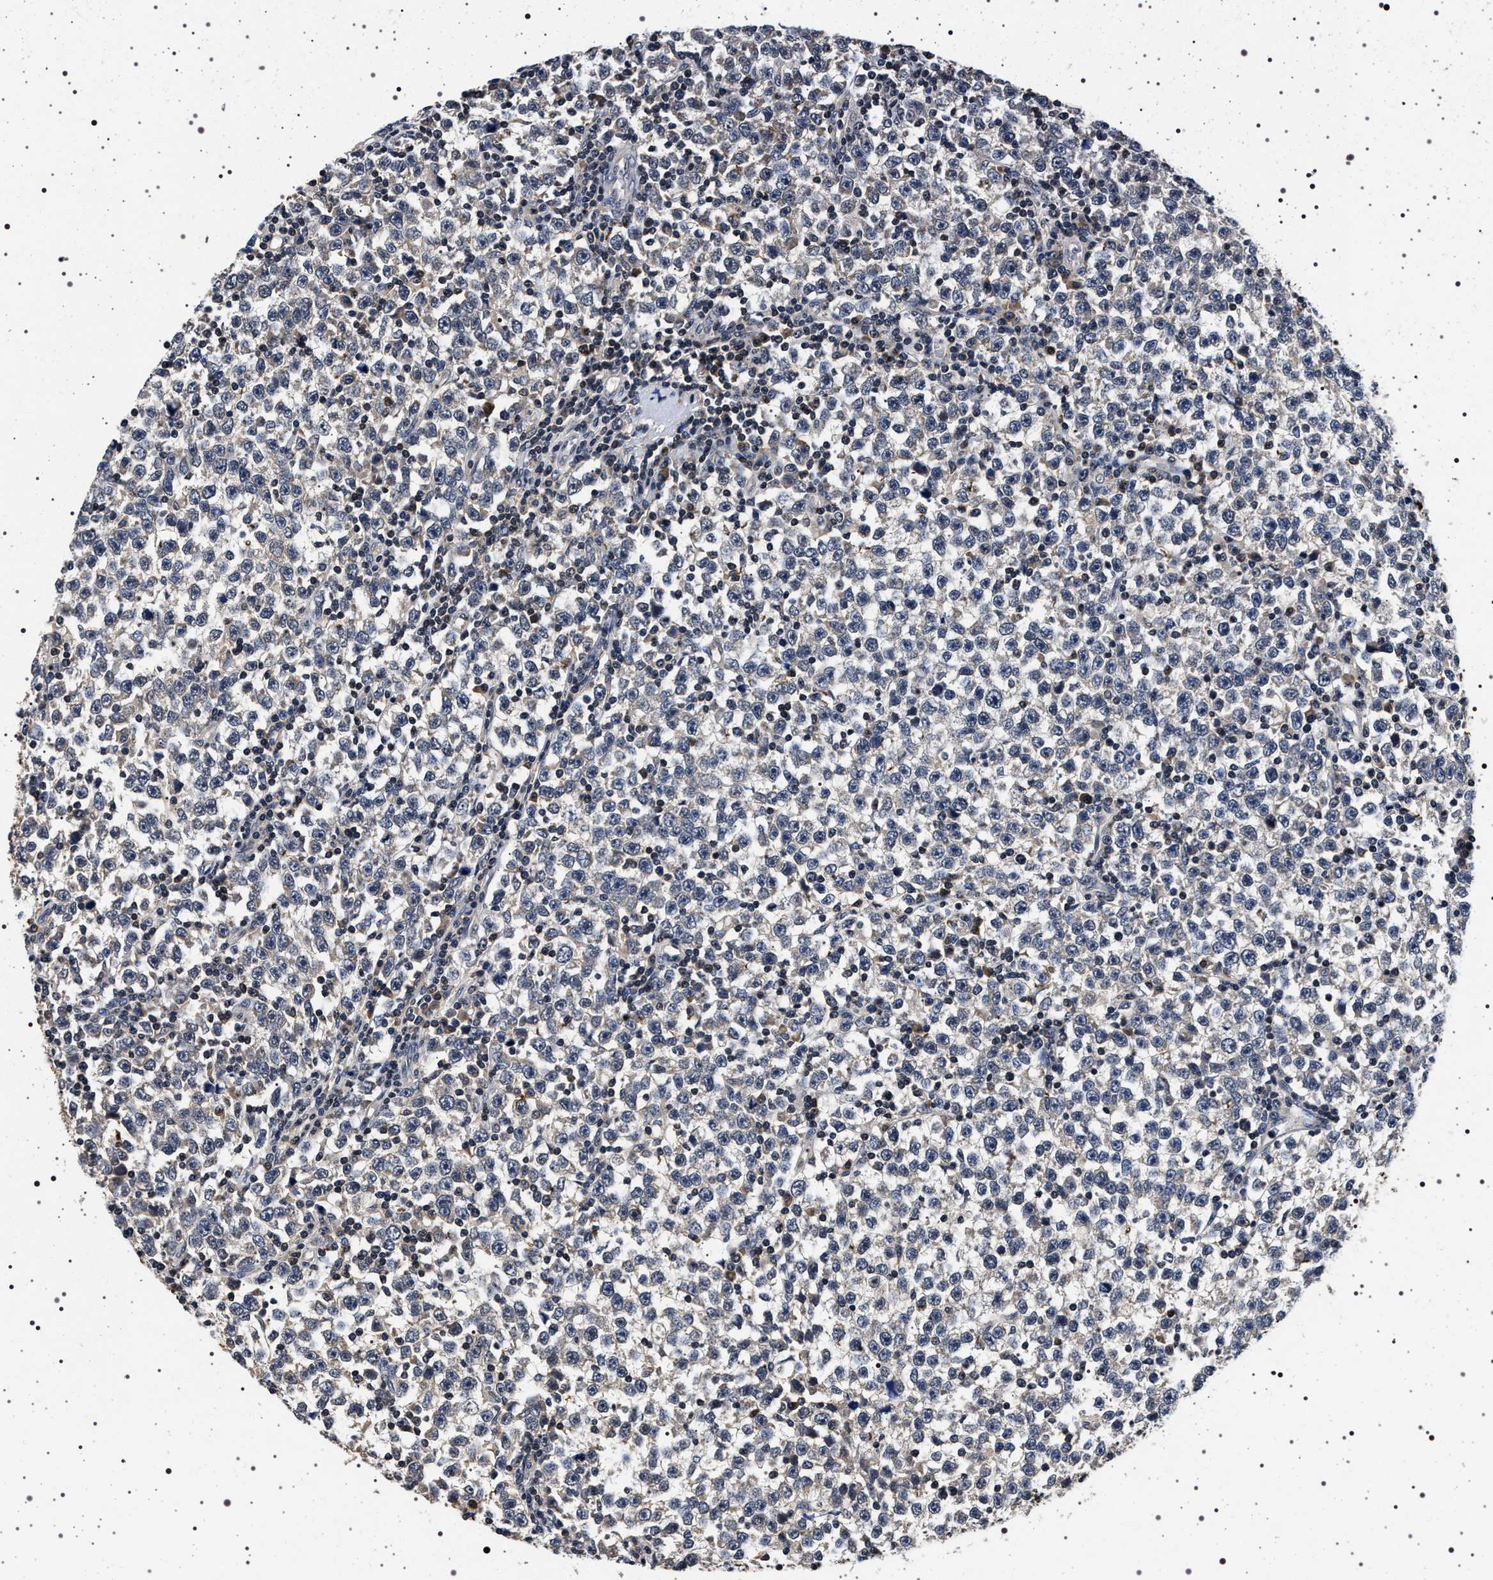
{"staining": {"intensity": "negative", "quantity": "none", "location": "none"}, "tissue": "testis cancer", "cell_type": "Tumor cells", "image_type": "cancer", "snomed": [{"axis": "morphology", "description": "Seminoma, NOS"}, {"axis": "topography", "description": "Testis"}], "caption": "Immunohistochemical staining of testis seminoma exhibits no significant positivity in tumor cells. Brightfield microscopy of immunohistochemistry stained with DAB (brown) and hematoxylin (blue), captured at high magnification.", "gene": "CDKN1B", "patient": {"sex": "male", "age": 43}}